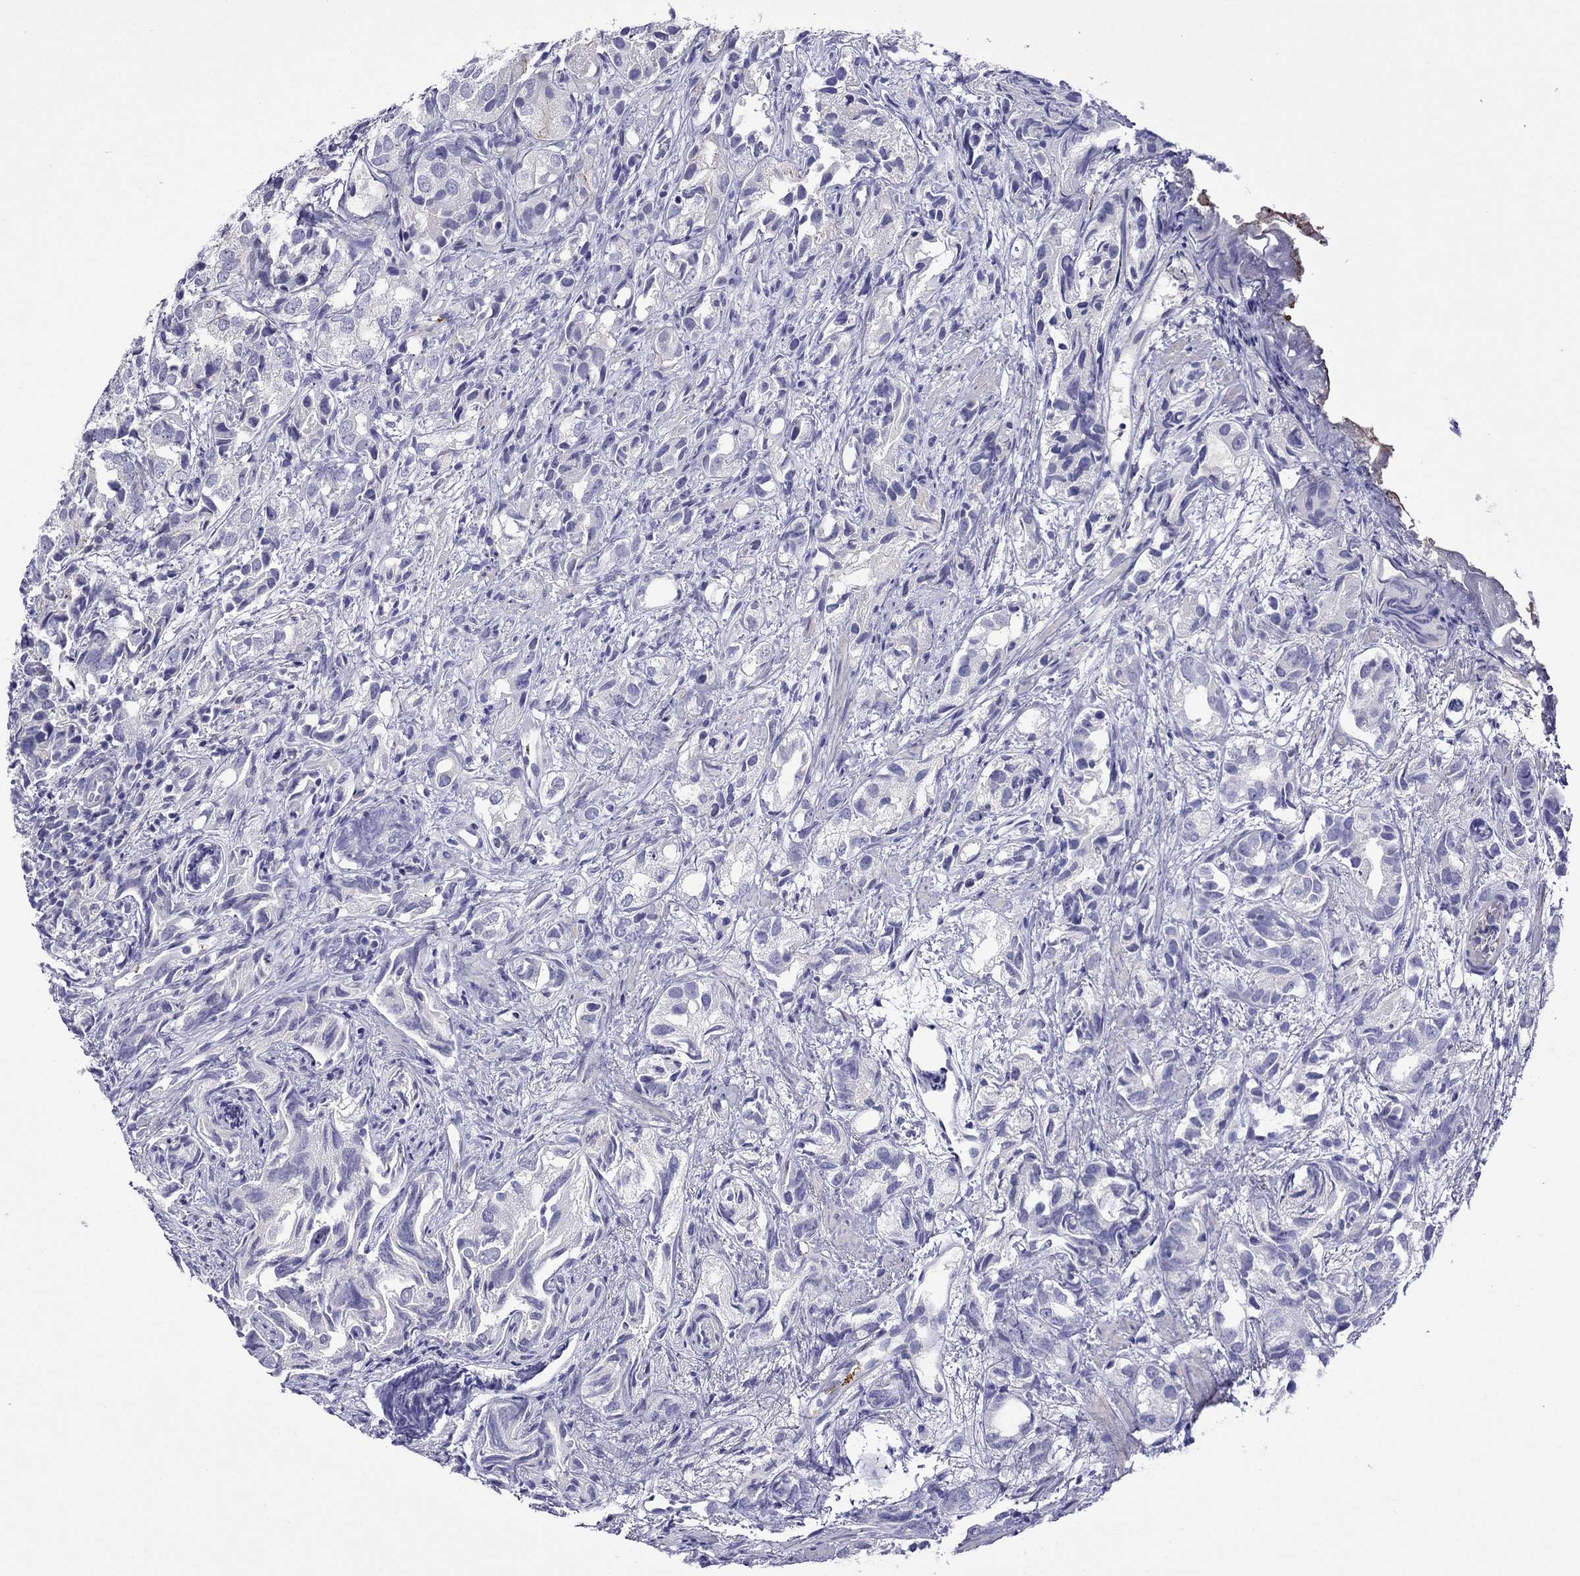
{"staining": {"intensity": "negative", "quantity": "none", "location": "none"}, "tissue": "prostate cancer", "cell_type": "Tumor cells", "image_type": "cancer", "snomed": [{"axis": "morphology", "description": "Adenocarcinoma, High grade"}, {"axis": "topography", "description": "Prostate"}], "caption": "An image of prostate cancer stained for a protein exhibits no brown staining in tumor cells. (DAB (3,3'-diaminobenzidine) IHC, high magnification).", "gene": "STAR", "patient": {"sex": "male", "age": 82}}